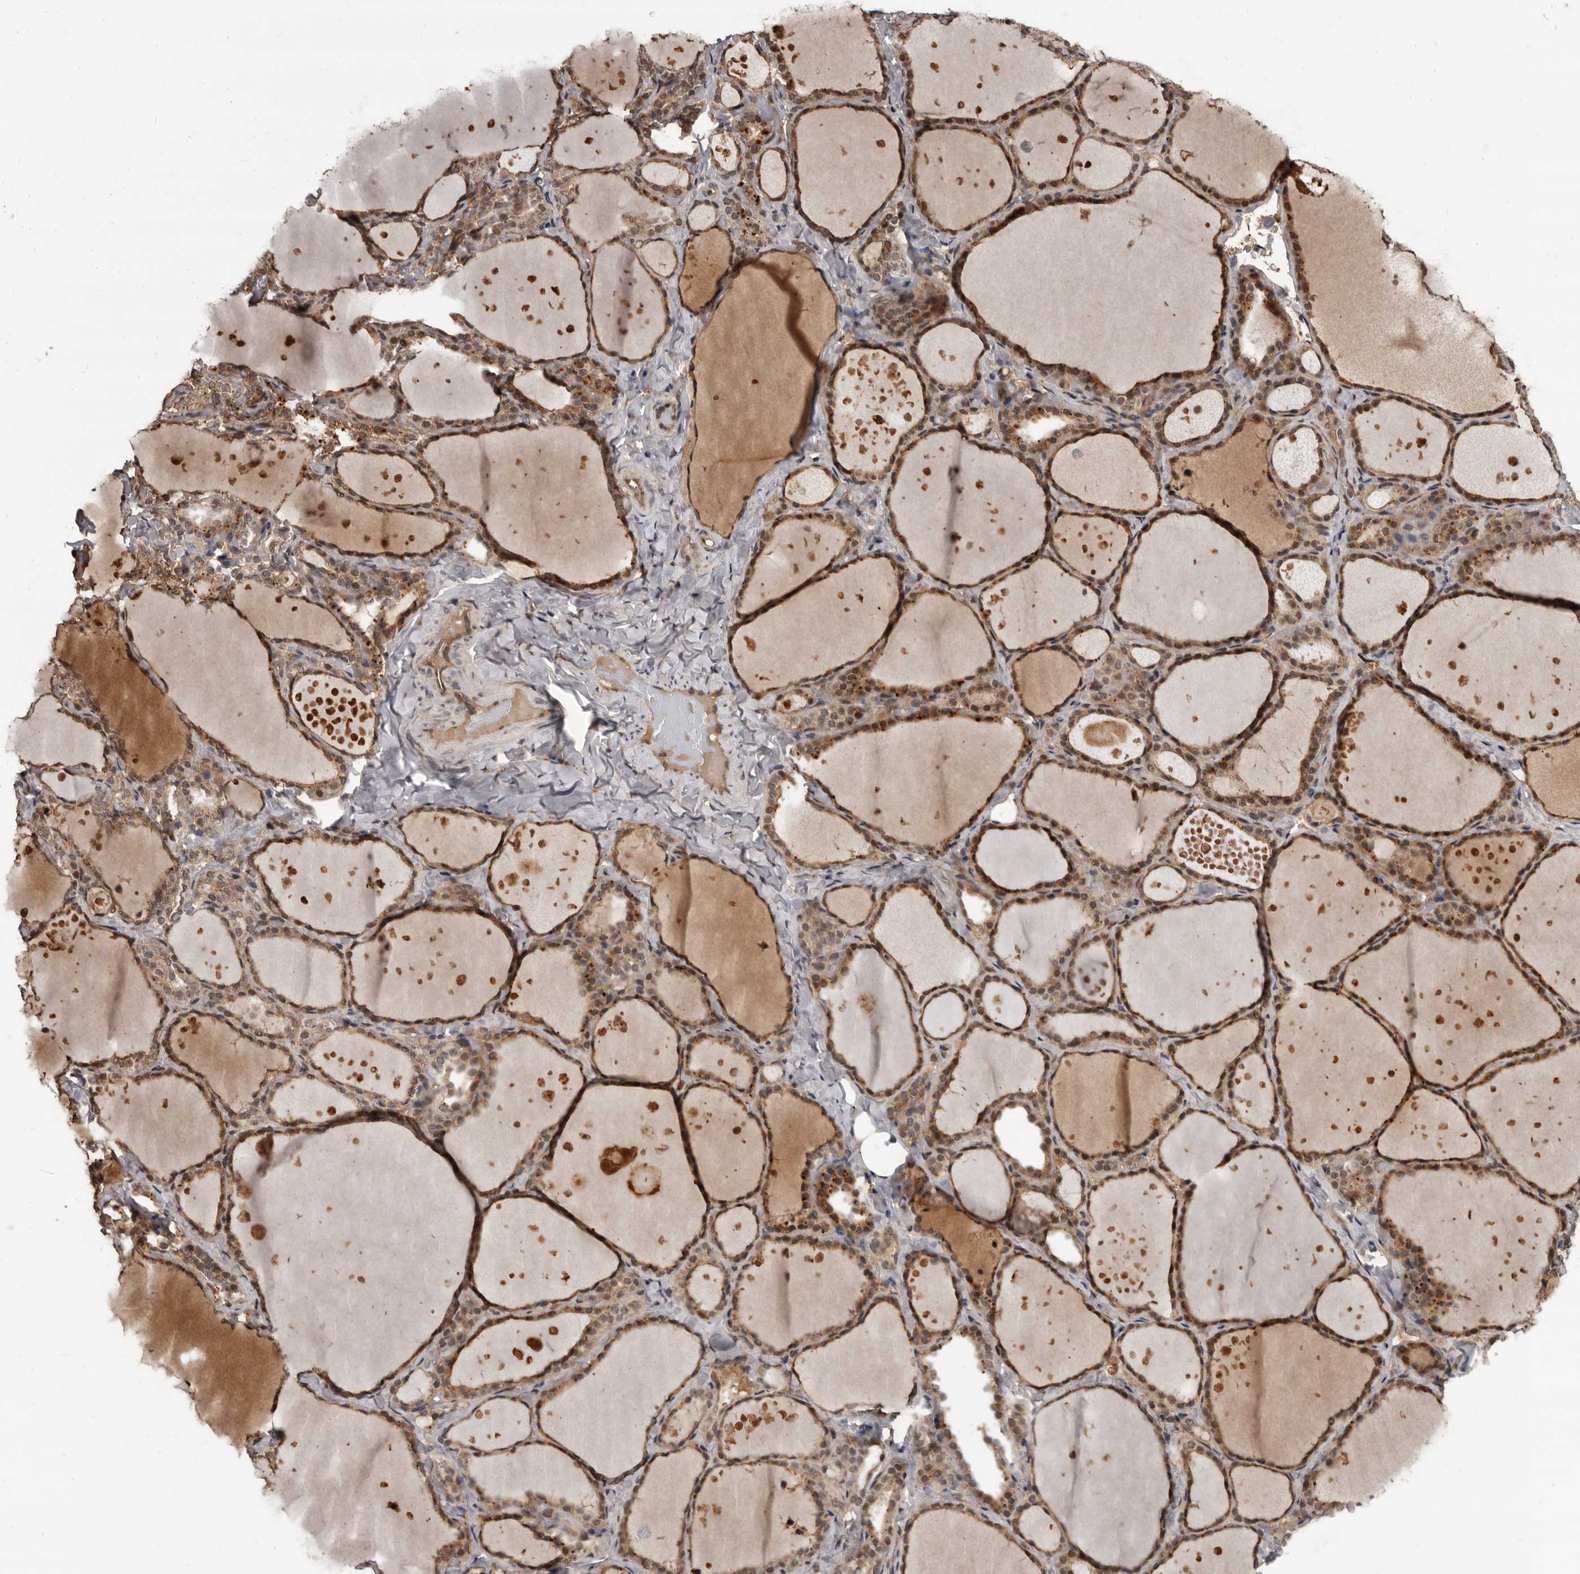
{"staining": {"intensity": "moderate", "quantity": ">75%", "location": "cytoplasmic/membranous"}, "tissue": "thyroid gland", "cell_type": "Glandular cells", "image_type": "normal", "snomed": [{"axis": "morphology", "description": "Normal tissue, NOS"}, {"axis": "topography", "description": "Thyroid gland"}], "caption": "High-magnification brightfield microscopy of benign thyroid gland stained with DAB (3,3'-diaminobenzidine) (brown) and counterstained with hematoxylin (blue). glandular cells exhibit moderate cytoplasmic/membranous expression is appreciated in about>75% of cells.", "gene": "AHR", "patient": {"sex": "female", "age": 44}}